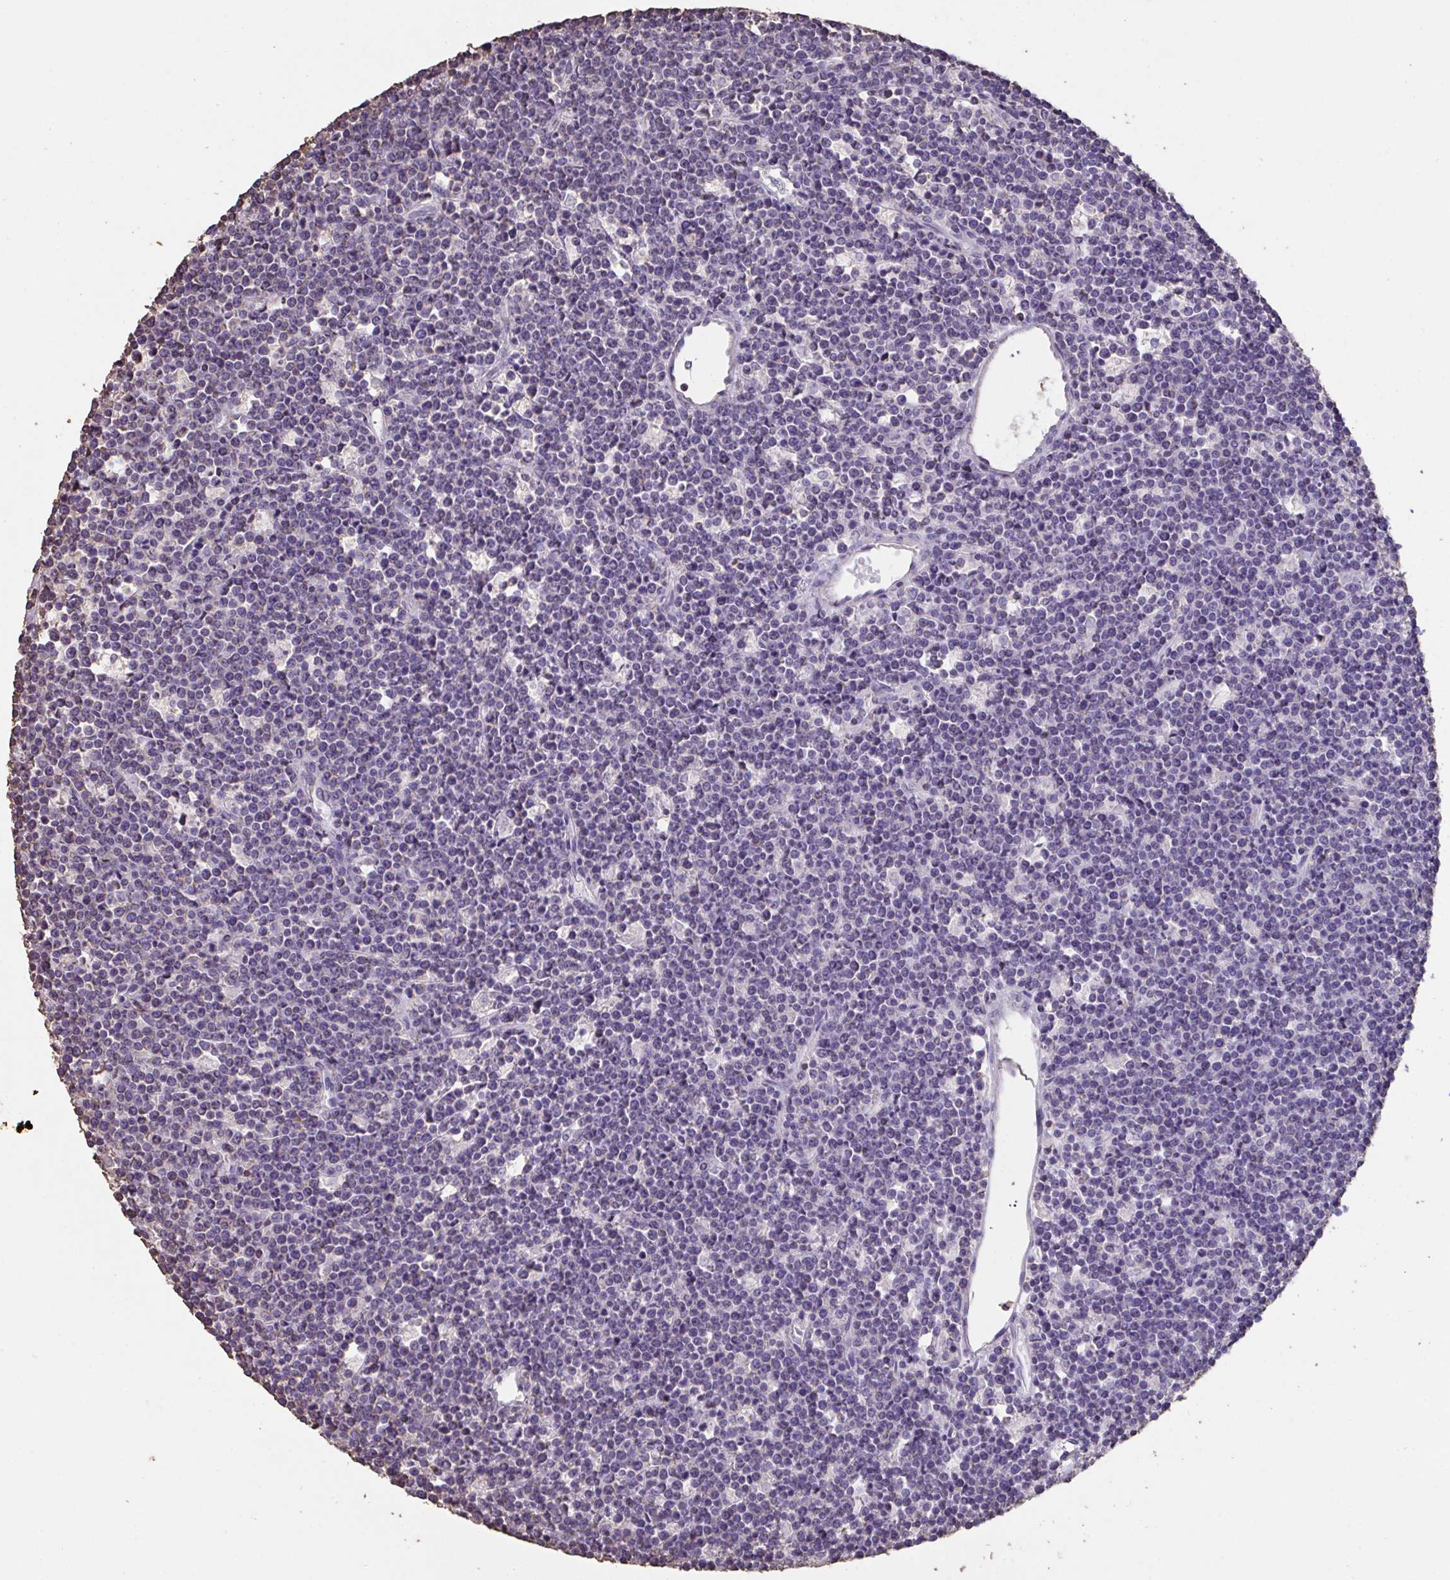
{"staining": {"intensity": "negative", "quantity": "none", "location": "none"}, "tissue": "lymphoma", "cell_type": "Tumor cells", "image_type": "cancer", "snomed": [{"axis": "morphology", "description": "Malignant lymphoma, non-Hodgkin's type, High grade"}, {"axis": "topography", "description": "Ovary"}], "caption": "DAB (3,3'-diaminobenzidine) immunohistochemical staining of human lymphoma reveals no significant staining in tumor cells.", "gene": "IL23R", "patient": {"sex": "female", "age": 56}}